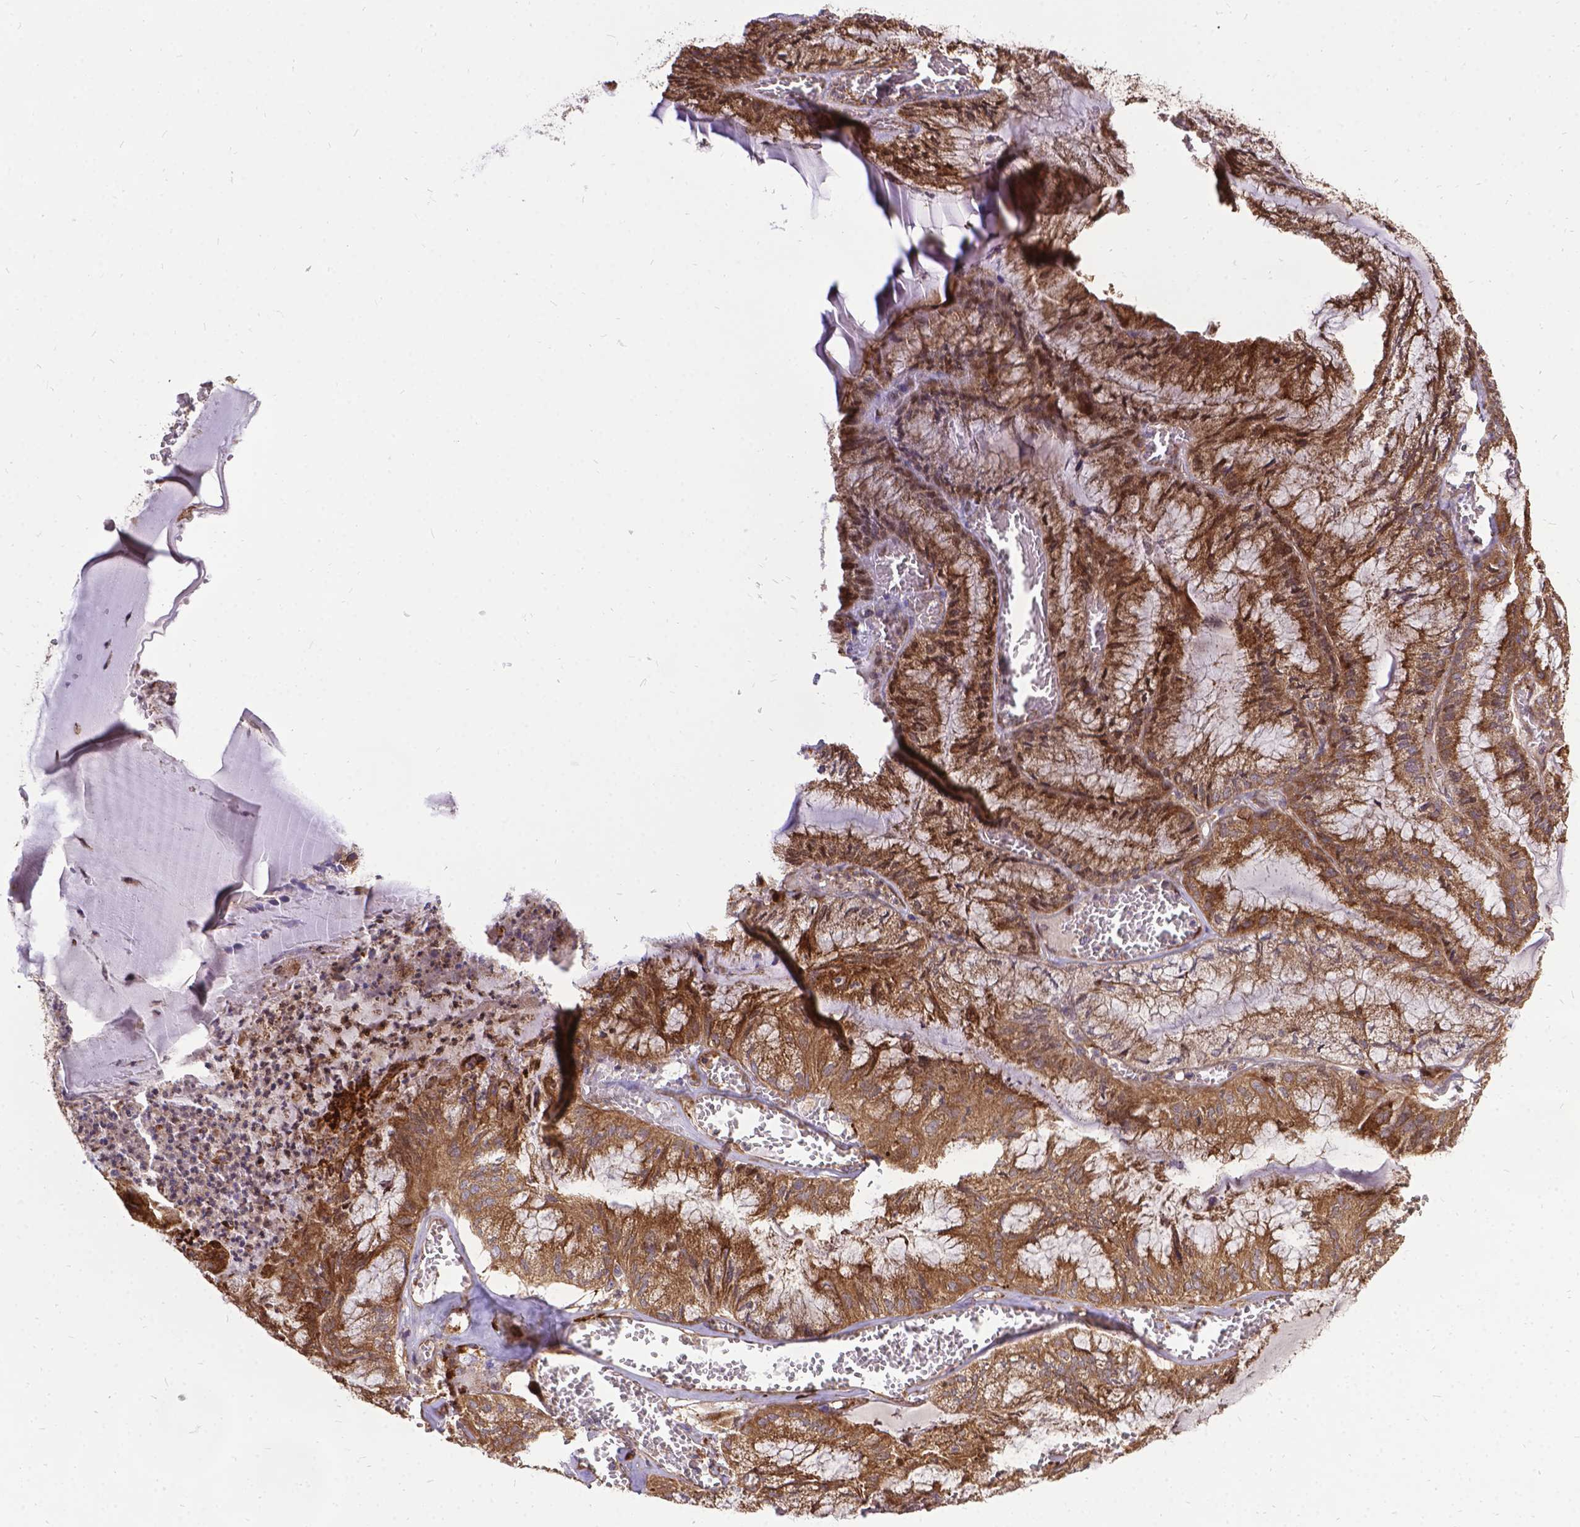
{"staining": {"intensity": "moderate", "quantity": ">75%", "location": "cytoplasmic/membranous"}, "tissue": "endometrial cancer", "cell_type": "Tumor cells", "image_type": "cancer", "snomed": [{"axis": "morphology", "description": "Carcinoma, NOS"}, {"axis": "topography", "description": "Endometrium"}], "caption": "Approximately >75% of tumor cells in endometrial cancer (carcinoma) exhibit moderate cytoplasmic/membranous protein staining as visualized by brown immunohistochemical staining.", "gene": "DENND6A", "patient": {"sex": "female", "age": 62}}